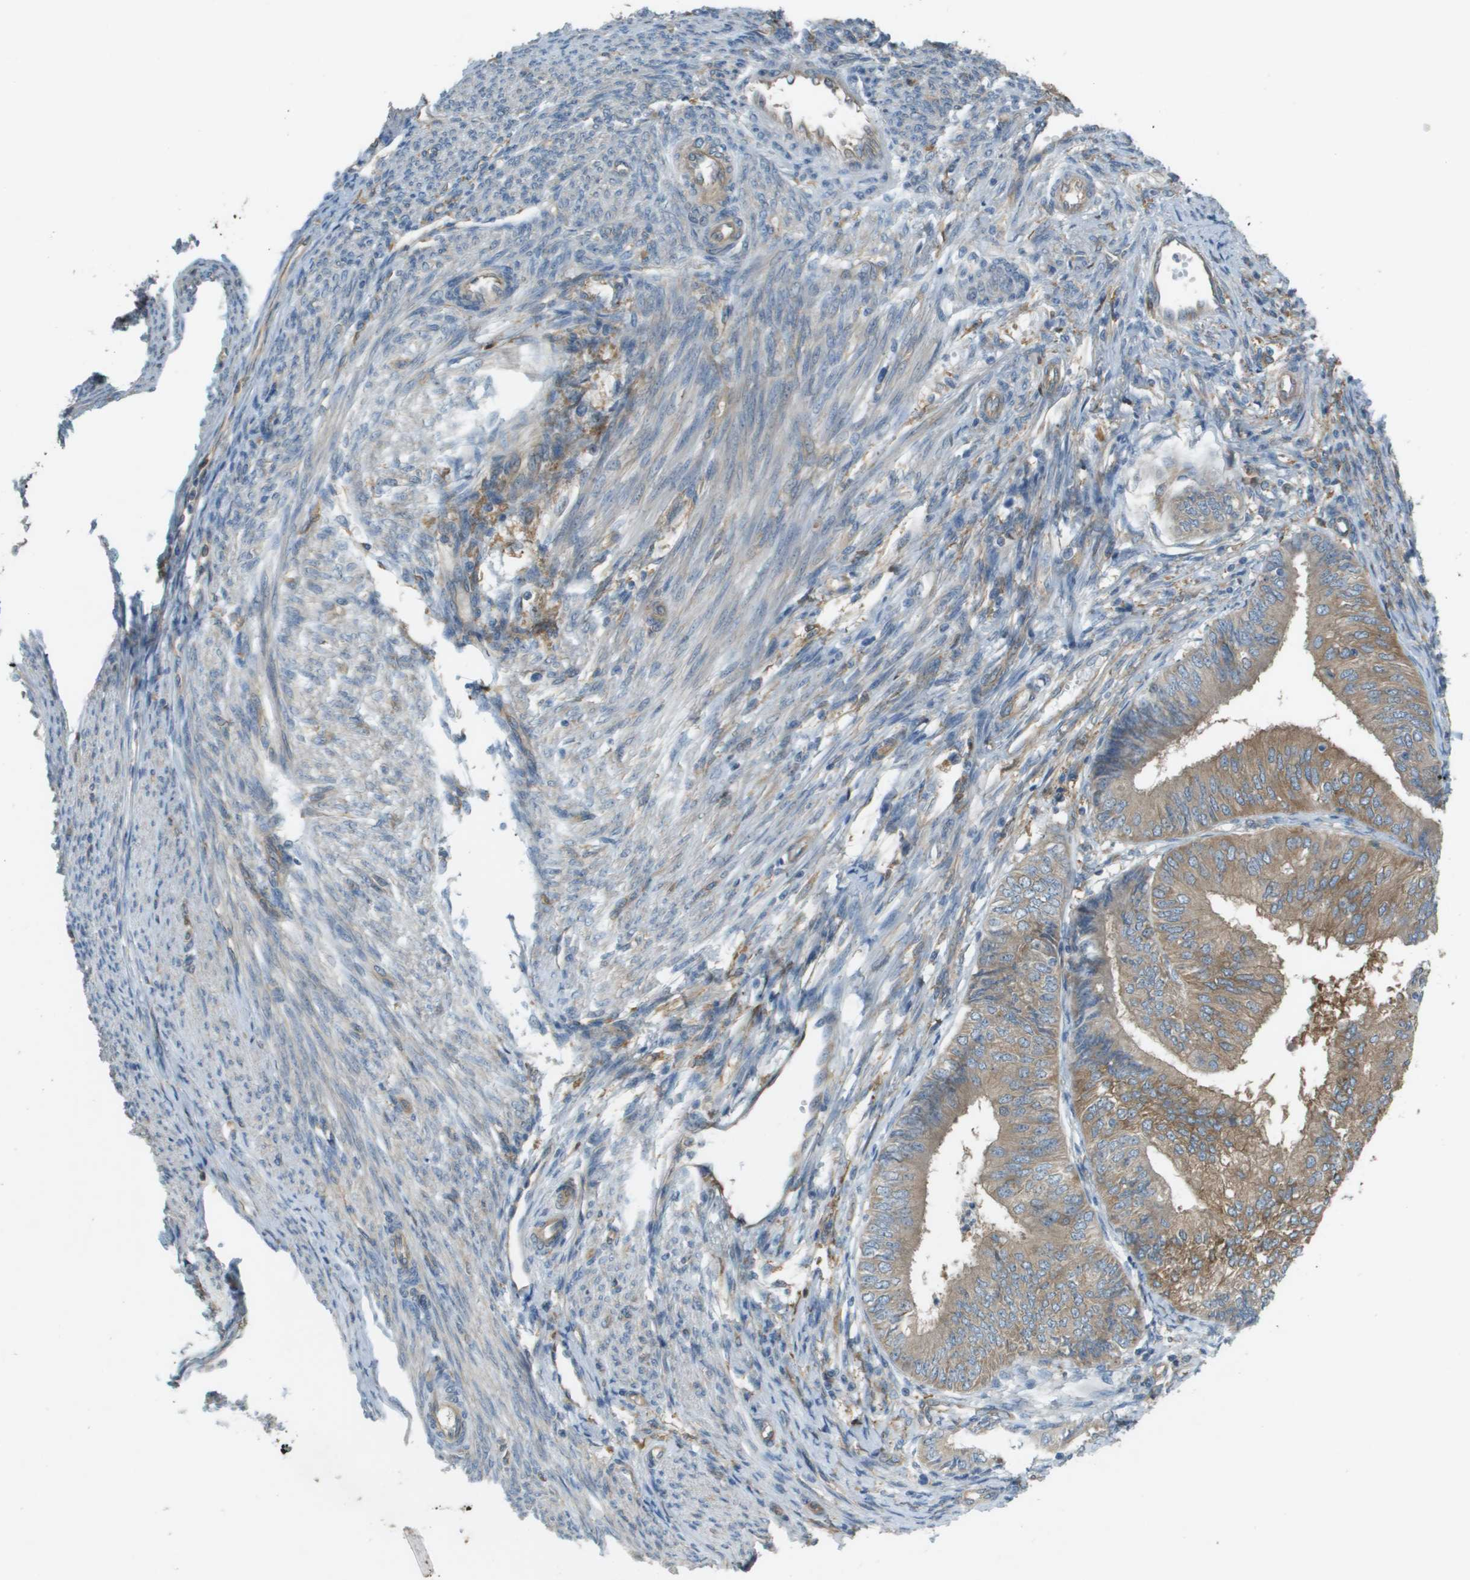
{"staining": {"intensity": "weak", "quantity": ">75%", "location": "cytoplasmic/membranous"}, "tissue": "endometrial cancer", "cell_type": "Tumor cells", "image_type": "cancer", "snomed": [{"axis": "morphology", "description": "Adenocarcinoma, NOS"}, {"axis": "topography", "description": "Endometrium"}], "caption": "Adenocarcinoma (endometrial) stained with DAB (3,3'-diaminobenzidine) immunohistochemistry (IHC) shows low levels of weak cytoplasmic/membranous positivity in about >75% of tumor cells.", "gene": "CORO1B", "patient": {"sex": "female", "age": 58}}